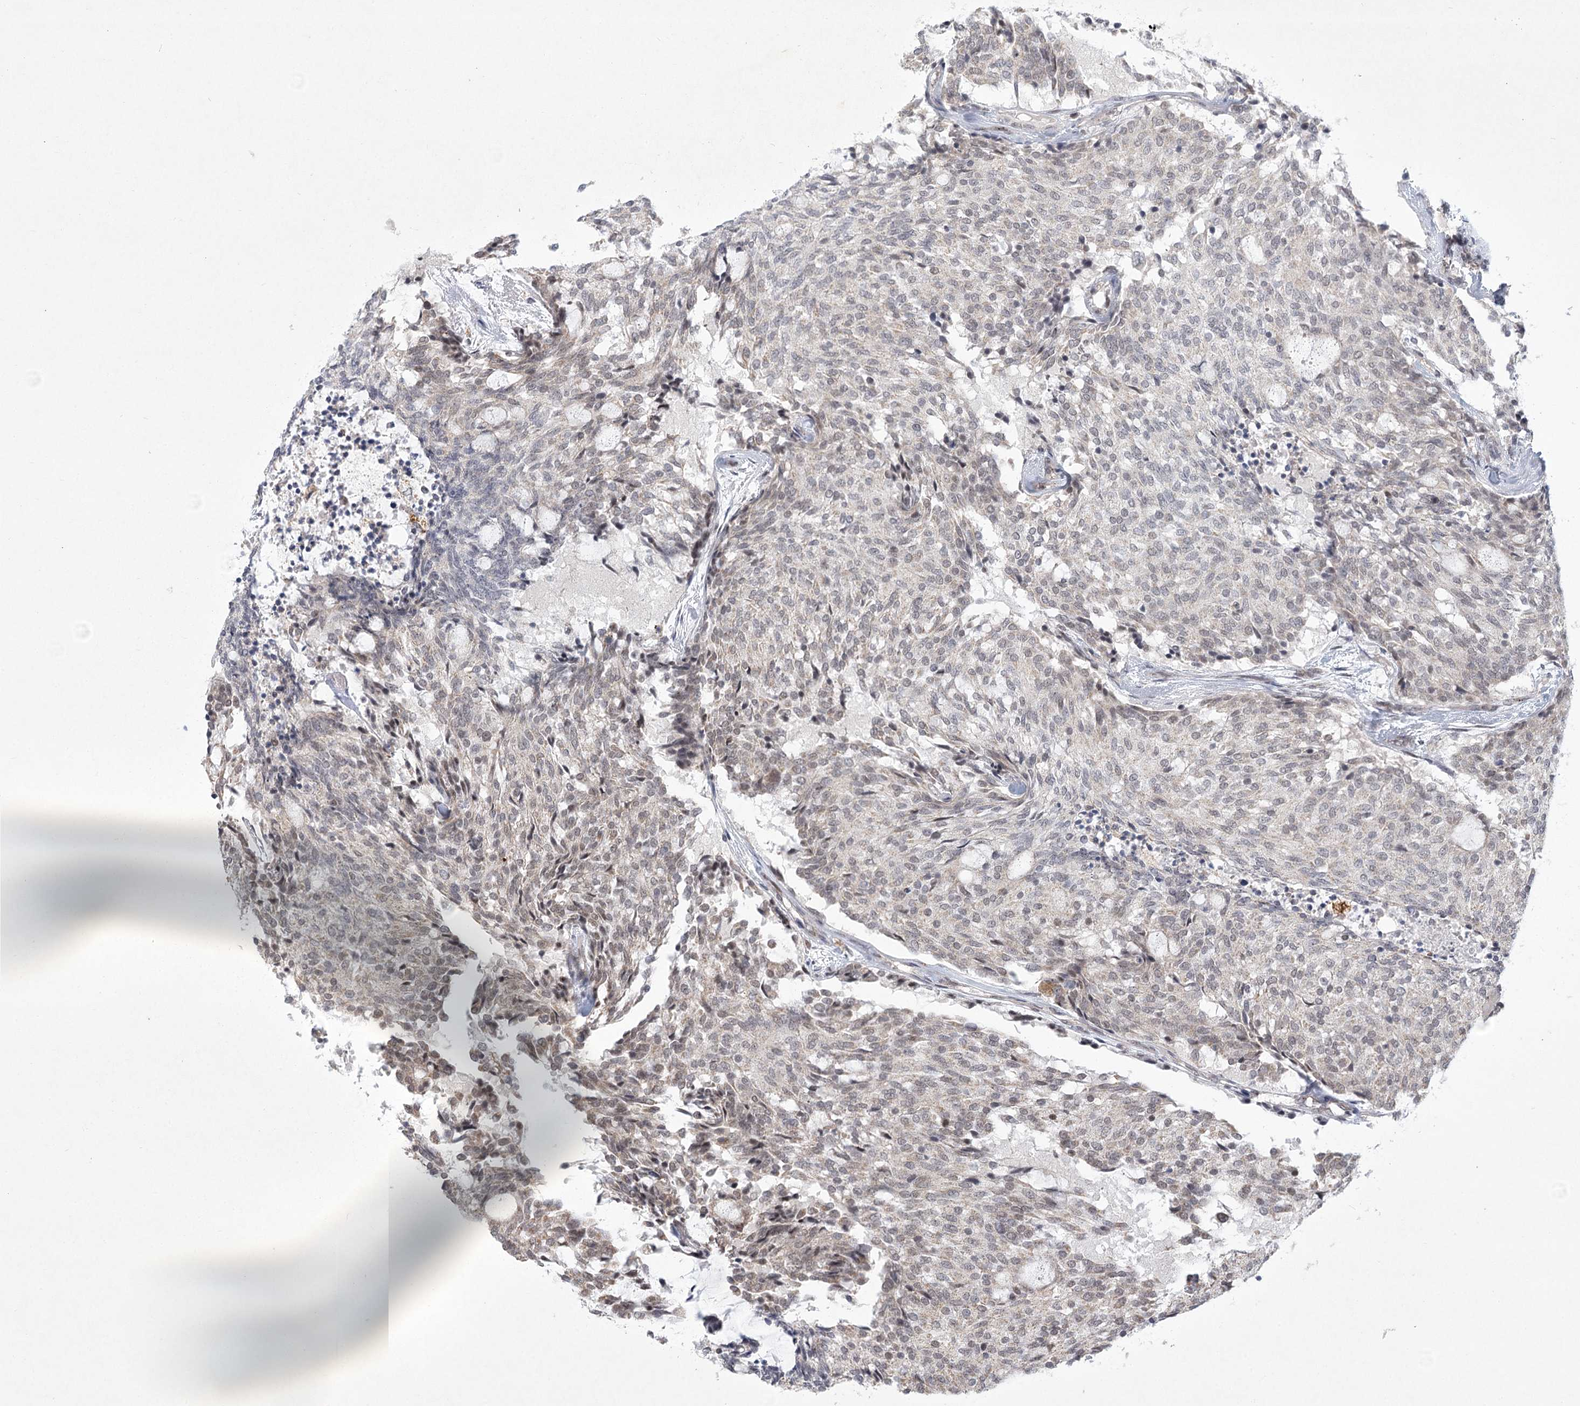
{"staining": {"intensity": "weak", "quantity": "<25%", "location": "cytoplasmic/membranous,nuclear"}, "tissue": "carcinoid", "cell_type": "Tumor cells", "image_type": "cancer", "snomed": [{"axis": "morphology", "description": "Carcinoid, malignant, NOS"}, {"axis": "topography", "description": "Pancreas"}], "caption": "Carcinoid (malignant) stained for a protein using IHC shows no positivity tumor cells.", "gene": "CIB4", "patient": {"sex": "female", "age": 54}}